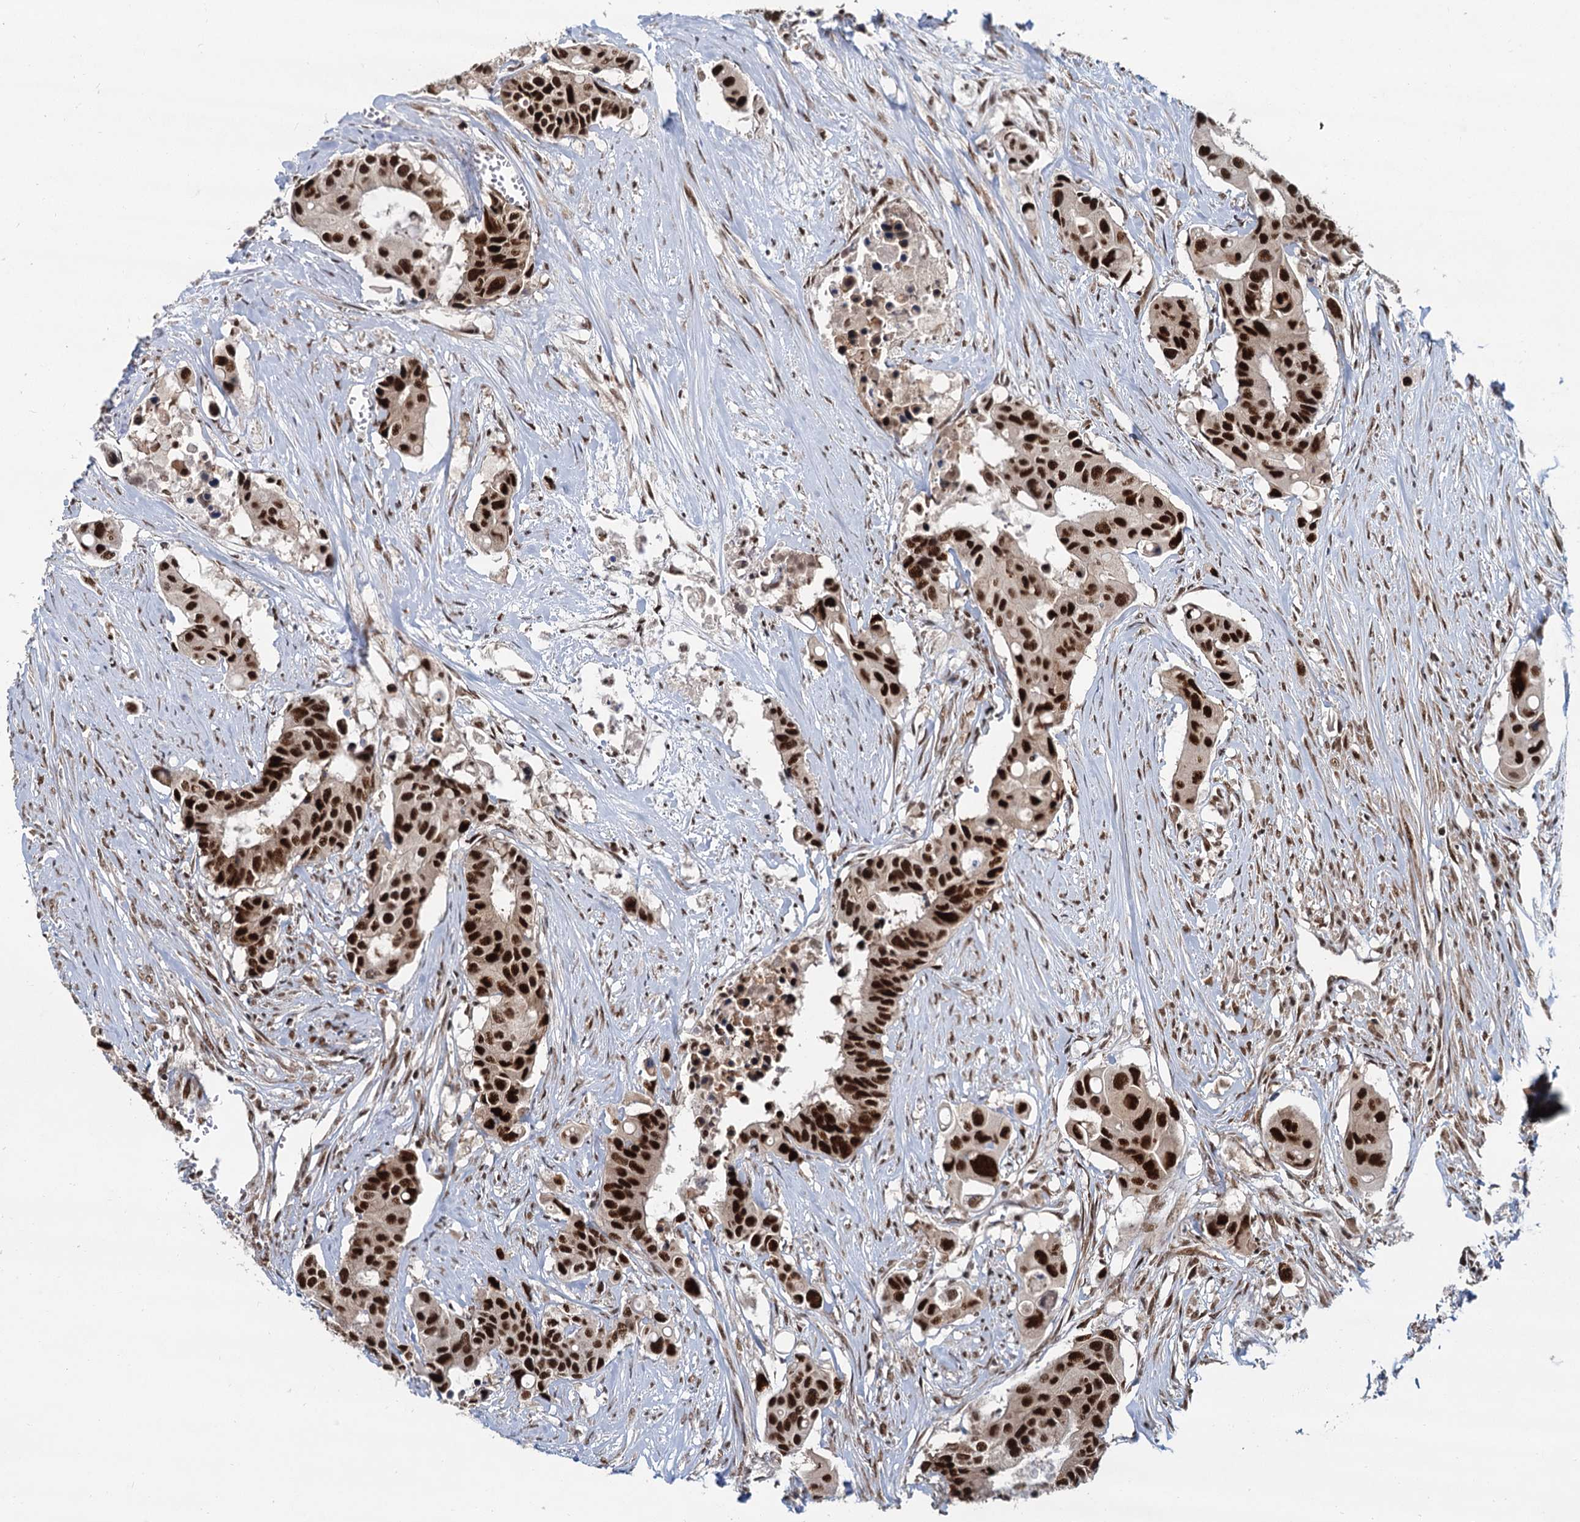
{"staining": {"intensity": "strong", "quantity": ">75%", "location": "cytoplasmic/membranous,nuclear"}, "tissue": "colorectal cancer", "cell_type": "Tumor cells", "image_type": "cancer", "snomed": [{"axis": "morphology", "description": "Adenocarcinoma, NOS"}, {"axis": "topography", "description": "Colon"}], "caption": "Immunohistochemical staining of colorectal cancer demonstrates high levels of strong cytoplasmic/membranous and nuclear protein staining in about >75% of tumor cells. Immunohistochemistry (ihc) stains the protein in brown and the nuclei are stained blue.", "gene": "WBP4", "patient": {"sex": "male", "age": 77}}